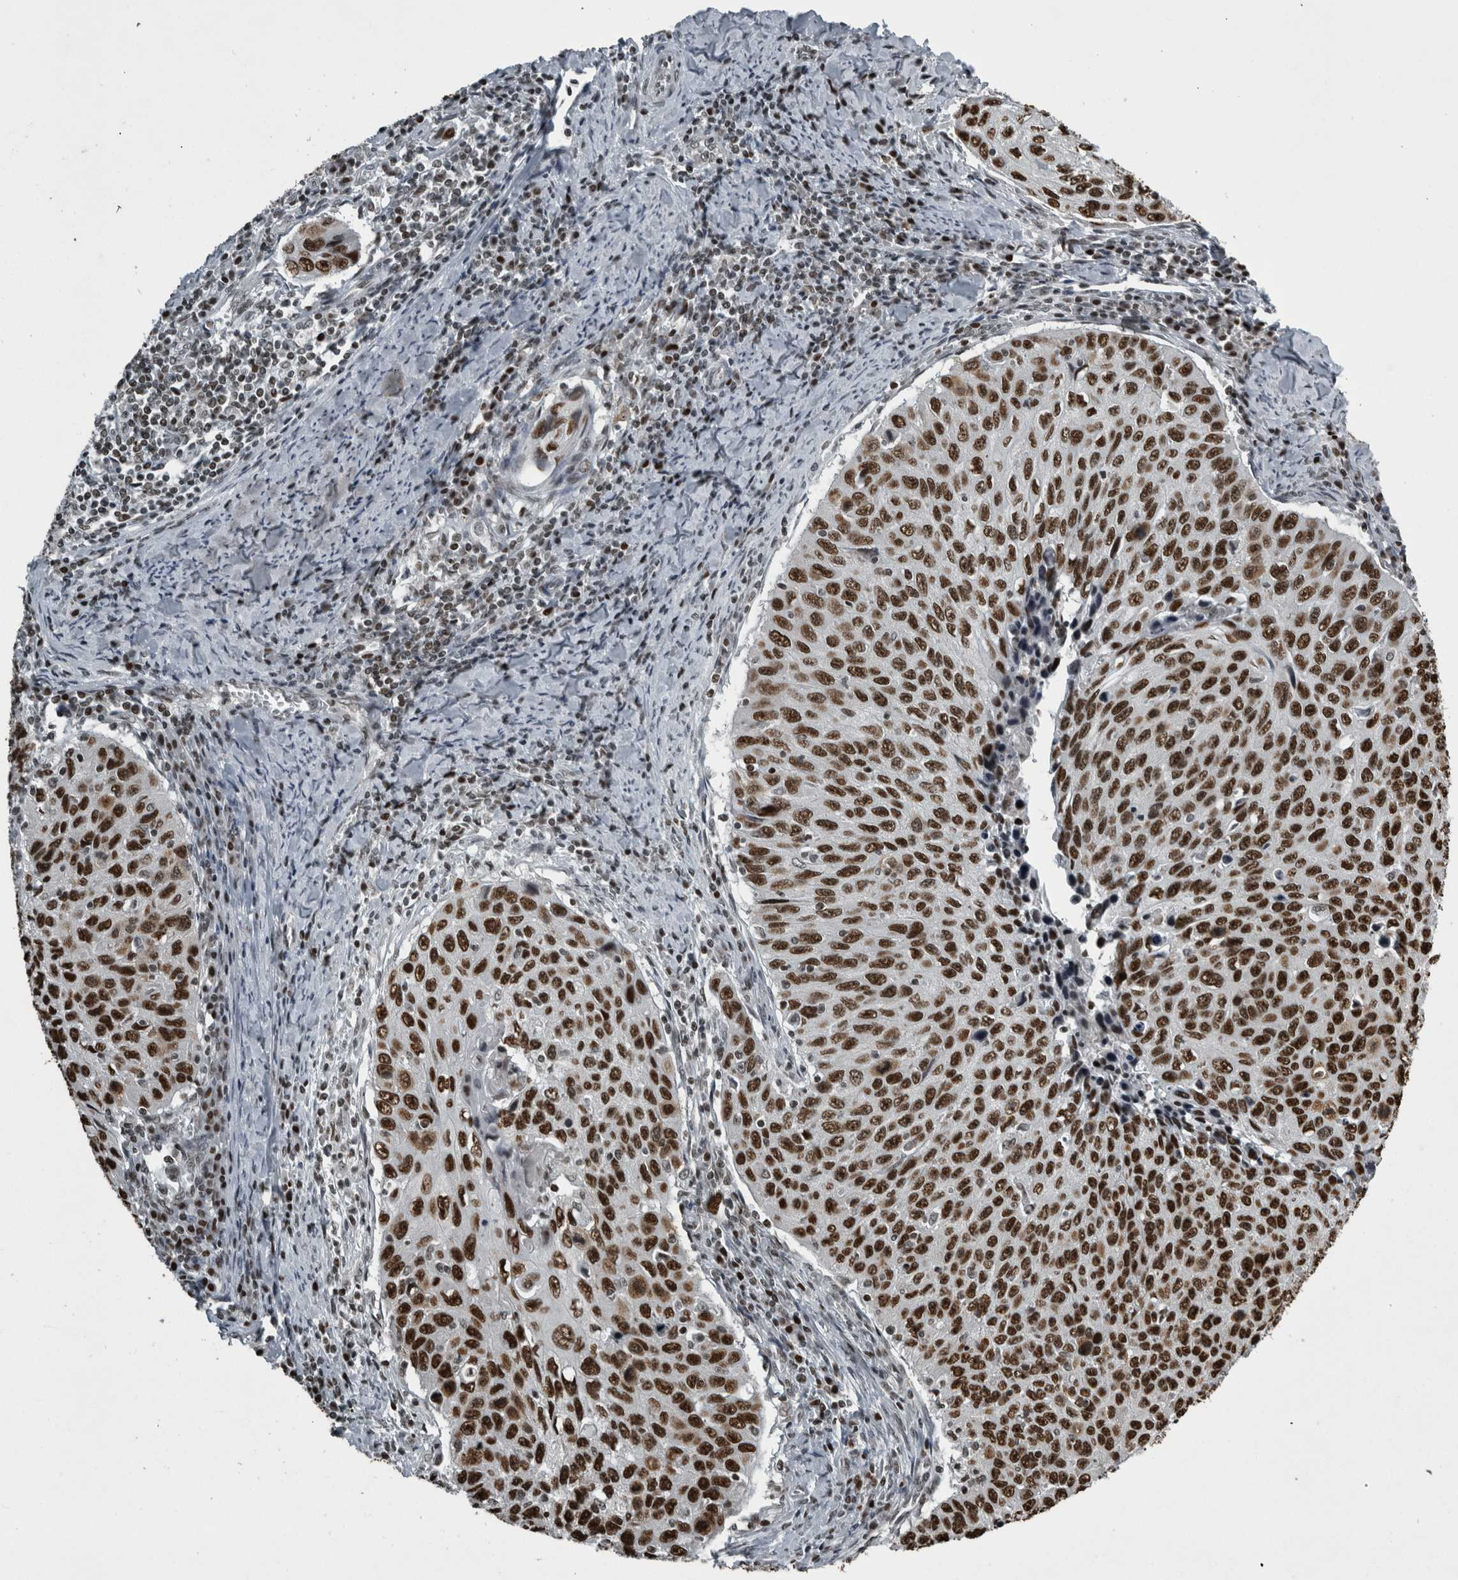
{"staining": {"intensity": "strong", "quantity": ">75%", "location": "nuclear"}, "tissue": "cervical cancer", "cell_type": "Tumor cells", "image_type": "cancer", "snomed": [{"axis": "morphology", "description": "Squamous cell carcinoma, NOS"}, {"axis": "topography", "description": "Cervix"}], "caption": "Squamous cell carcinoma (cervical) stained for a protein (brown) shows strong nuclear positive positivity in approximately >75% of tumor cells.", "gene": "UNC50", "patient": {"sex": "female", "age": 53}}